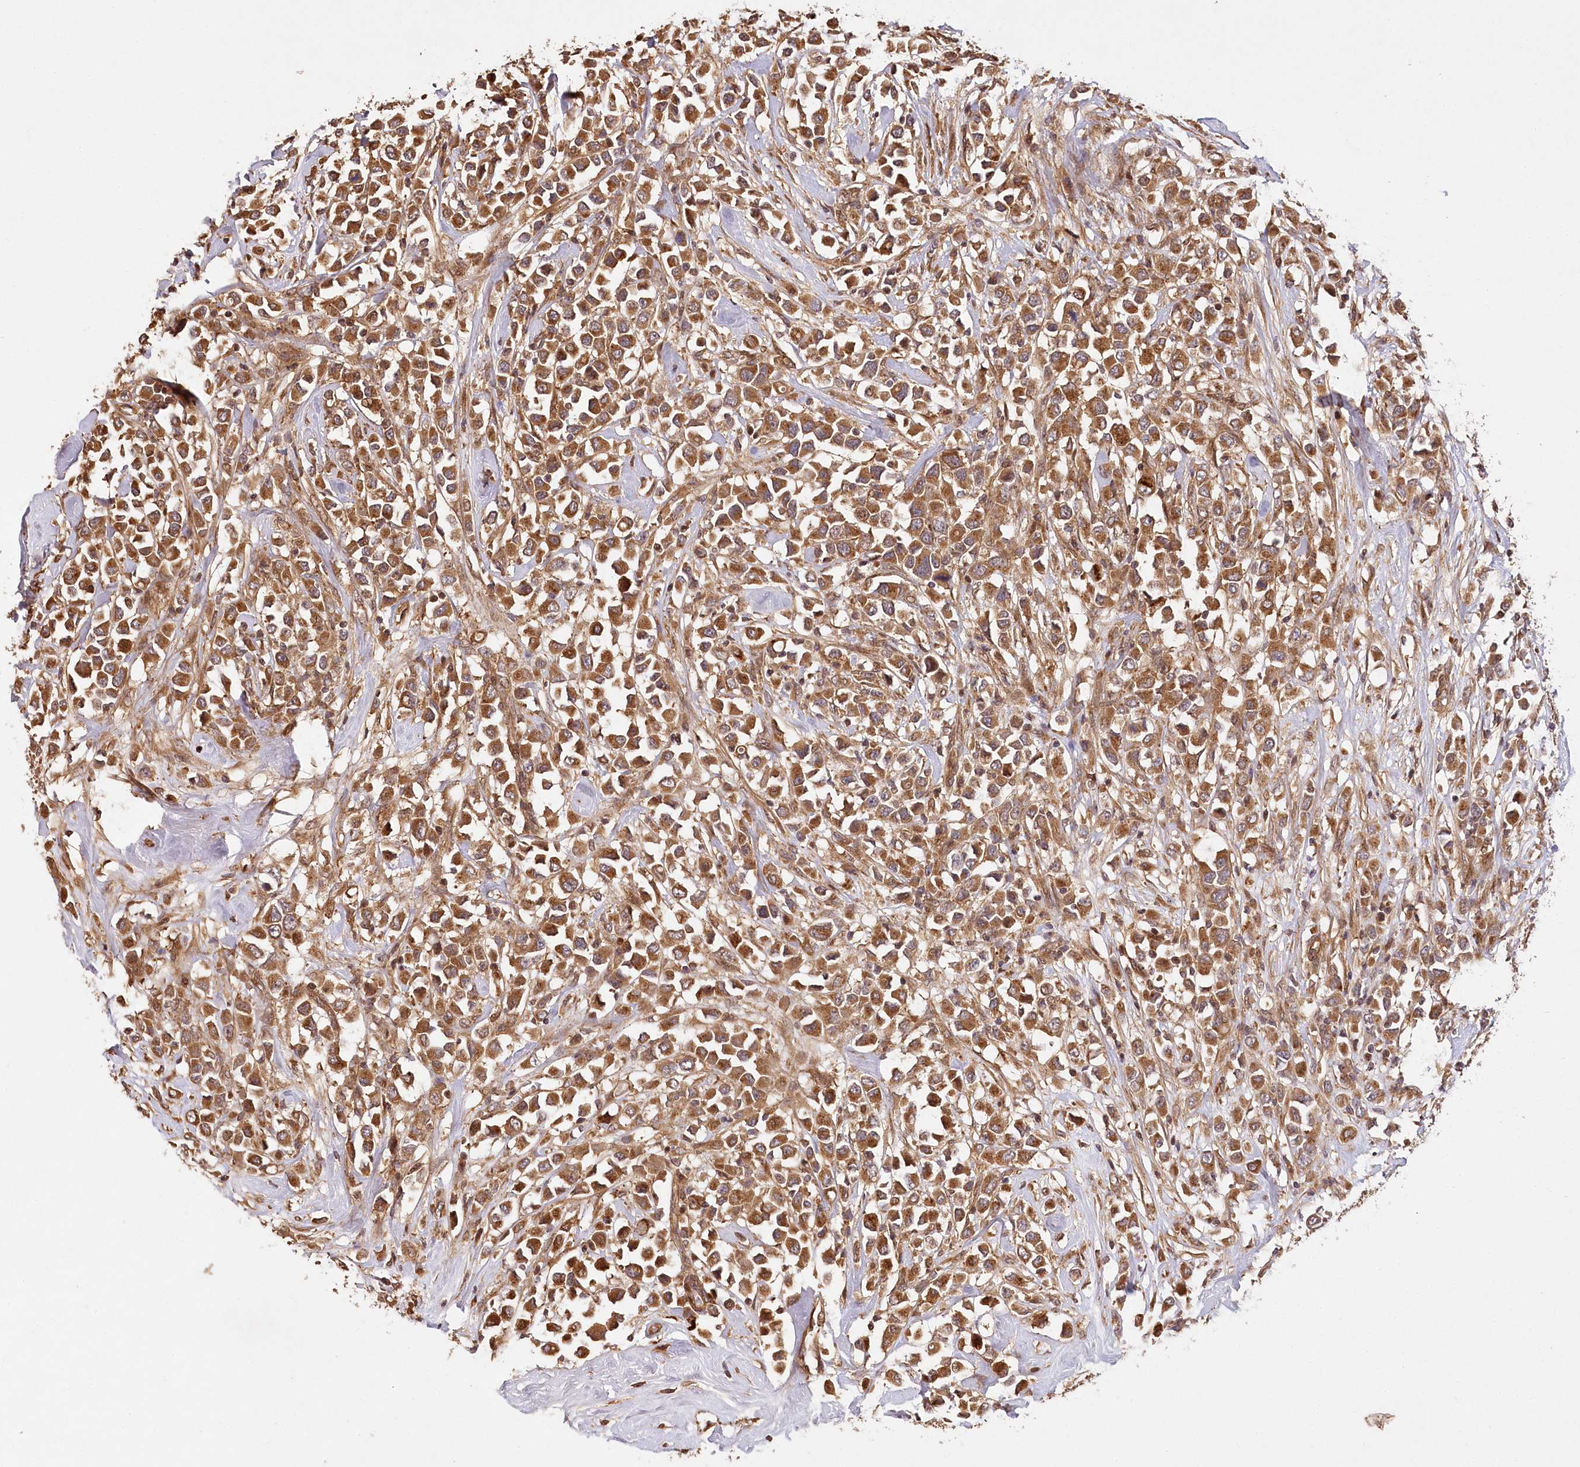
{"staining": {"intensity": "strong", "quantity": ">75%", "location": "cytoplasmic/membranous"}, "tissue": "breast cancer", "cell_type": "Tumor cells", "image_type": "cancer", "snomed": [{"axis": "morphology", "description": "Duct carcinoma"}, {"axis": "topography", "description": "Breast"}], "caption": "A high-resolution histopathology image shows immunohistochemistry (IHC) staining of breast infiltrating ductal carcinoma, which demonstrates strong cytoplasmic/membranous positivity in about >75% of tumor cells.", "gene": "LSS", "patient": {"sex": "female", "age": 61}}